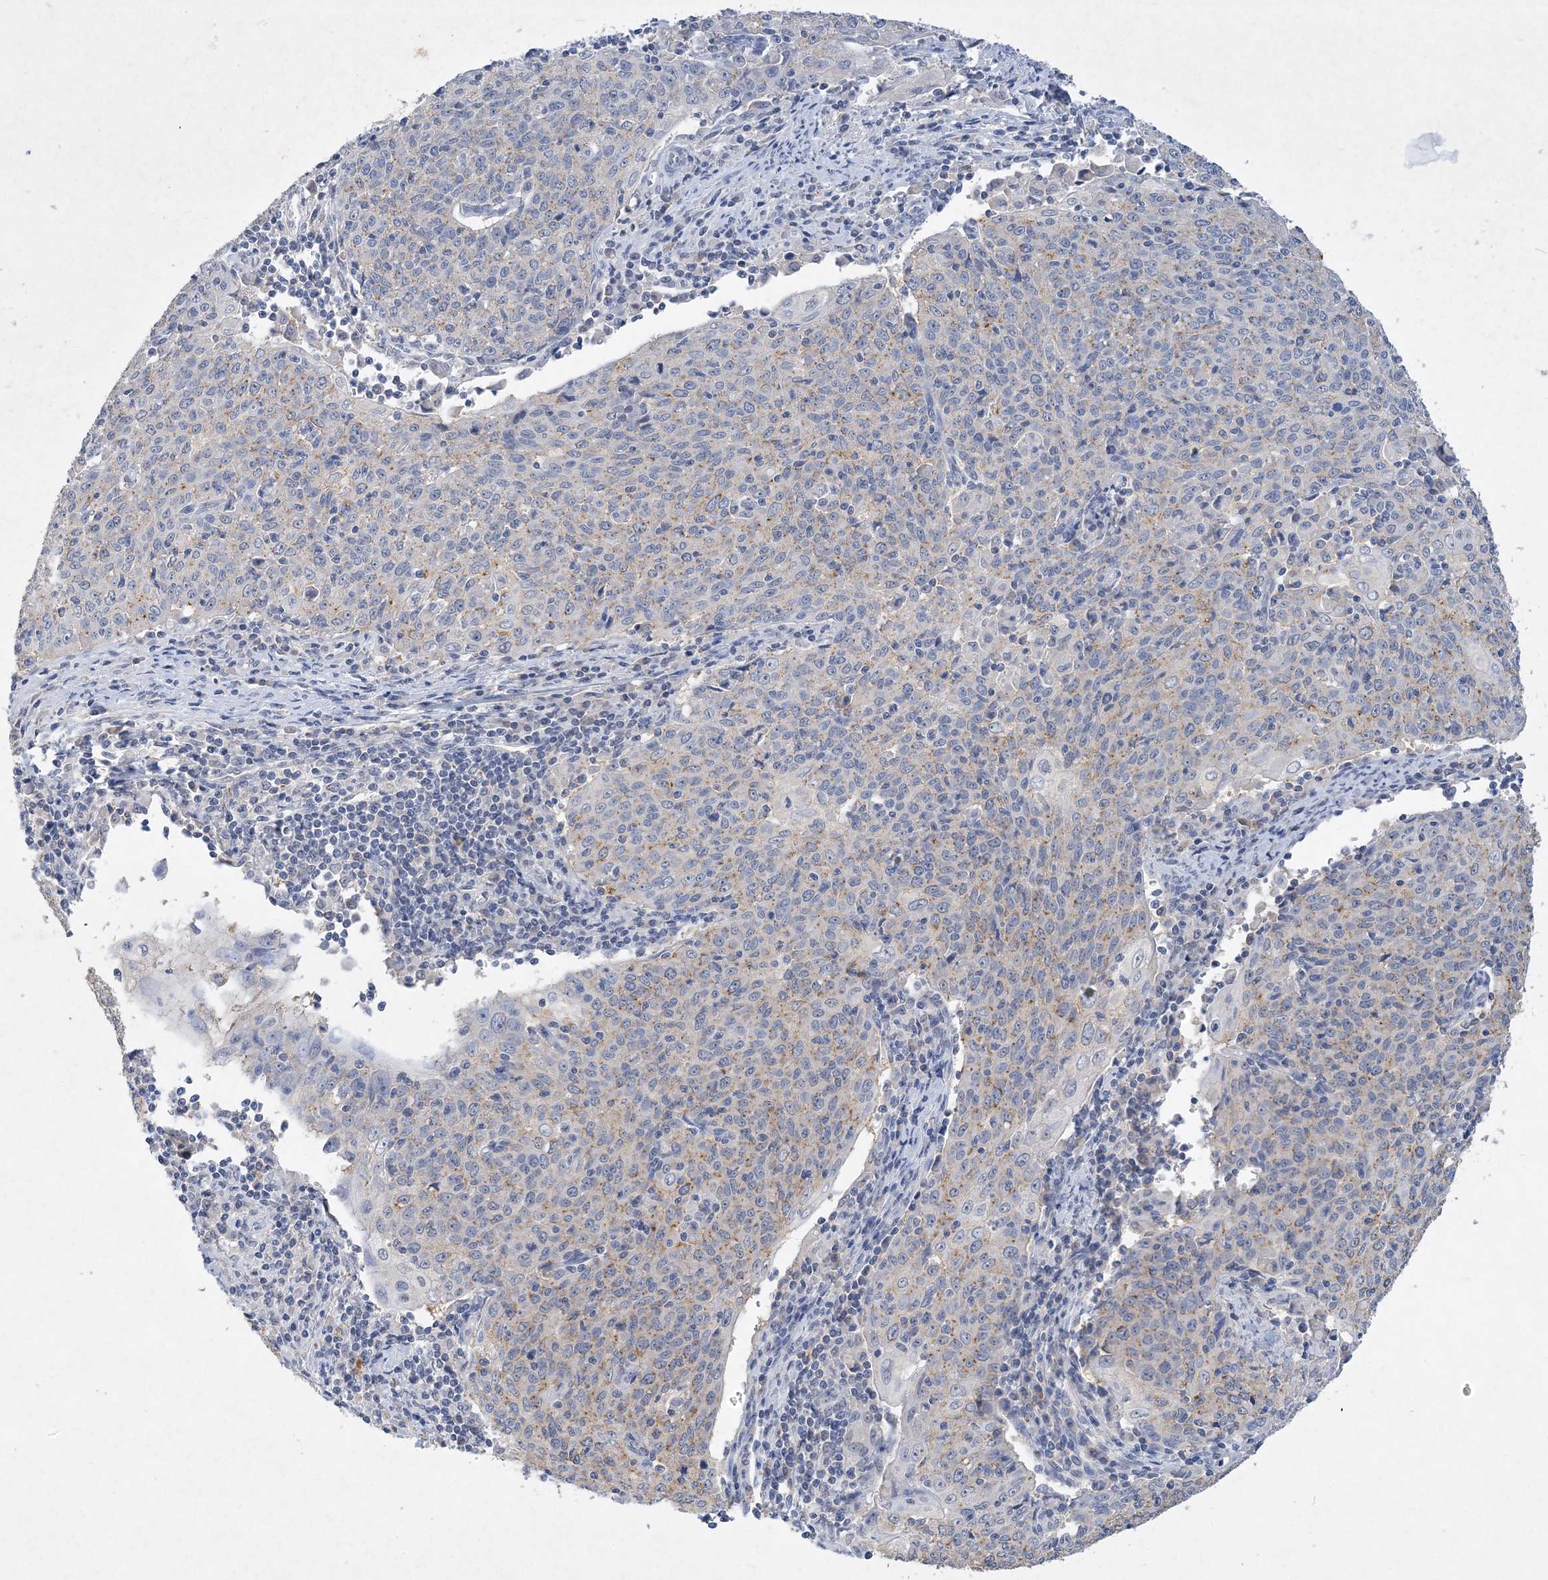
{"staining": {"intensity": "weak", "quantity": "<25%", "location": "cytoplasmic/membranous"}, "tissue": "cervical cancer", "cell_type": "Tumor cells", "image_type": "cancer", "snomed": [{"axis": "morphology", "description": "Squamous cell carcinoma, NOS"}, {"axis": "topography", "description": "Cervix"}], "caption": "Immunohistochemistry (IHC) of human cervical cancer exhibits no expression in tumor cells.", "gene": "C11orf58", "patient": {"sex": "female", "age": 48}}